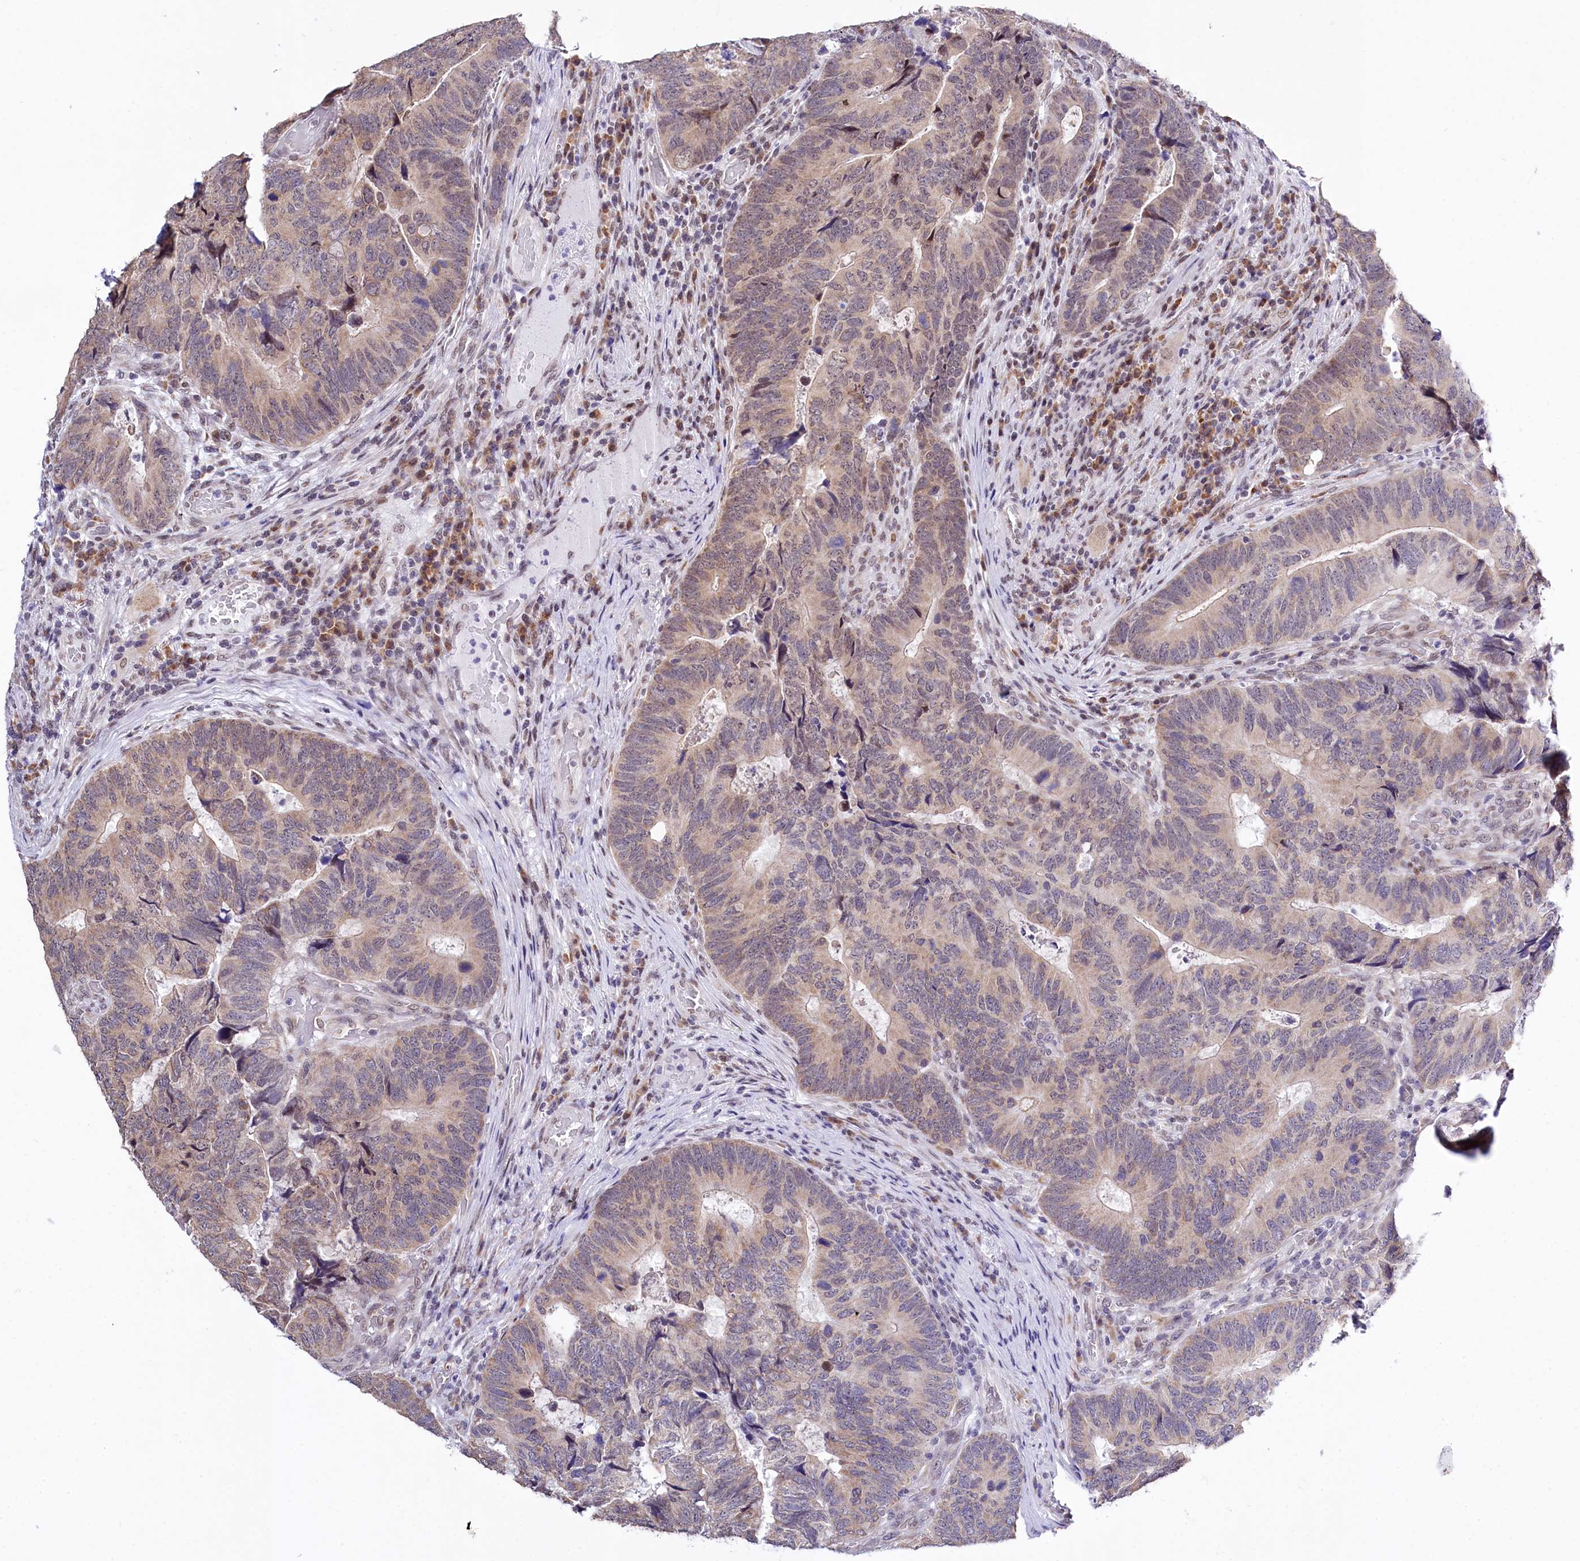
{"staining": {"intensity": "moderate", "quantity": "25%-75%", "location": "nuclear"}, "tissue": "colorectal cancer", "cell_type": "Tumor cells", "image_type": "cancer", "snomed": [{"axis": "morphology", "description": "Adenocarcinoma, NOS"}, {"axis": "topography", "description": "Colon"}], "caption": "IHC staining of adenocarcinoma (colorectal), which demonstrates medium levels of moderate nuclear expression in about 25%-75% of tumor cells indicating moderate nuclear protein positivity. The staining was performed using DAB (3,3'-diaminobenzidine) (brown) for protein detection and nuclei were counterstained in hematoxylin (blue).", "gene": "SPATS2", "patient": {"sex": "female", "age": 67}}